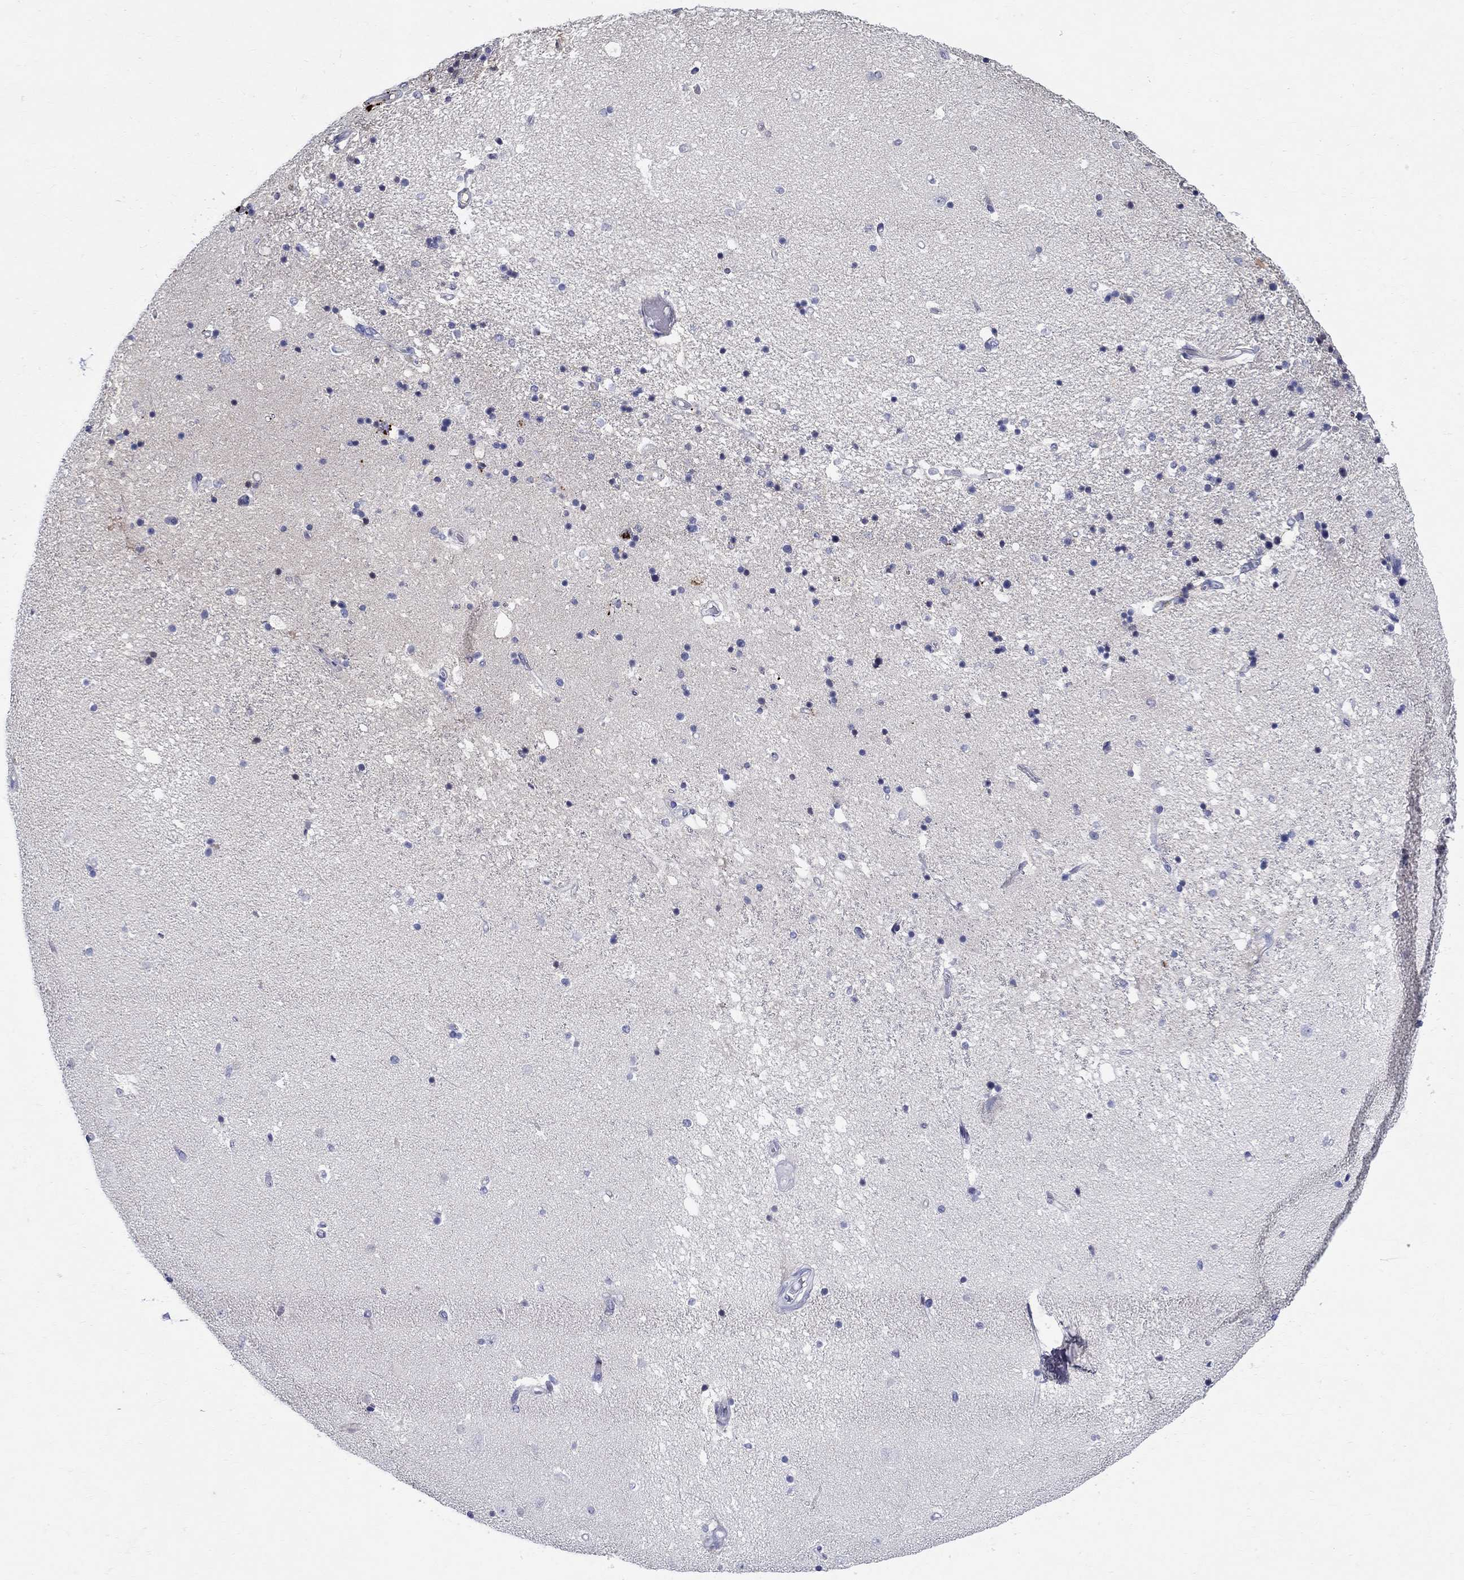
{"staining": {"intensity": "negative", "quantity": "none", "location": "none"}, "tissue": "hippocampus", "cell_type": "Glial cells", "image_type": "normal", "snomed": [{"axis": "morphology", "description": "Normal tissue, NOS"}, {"axis": "topography", "description": "Hippocampus"}], "caption": "DAB immunohistochemical staining of benign human hippocampus reveals no significant positivity in glial cells. The staining was performed using DAB (3,3'-diaminobenzidine) to visualize the protein expression in brown, while the nuclei were stained in blue with hematoxylin (Magnification: 20x).", "gene": "CRYGA", "patient": {"sex": "male", "age": 49}}